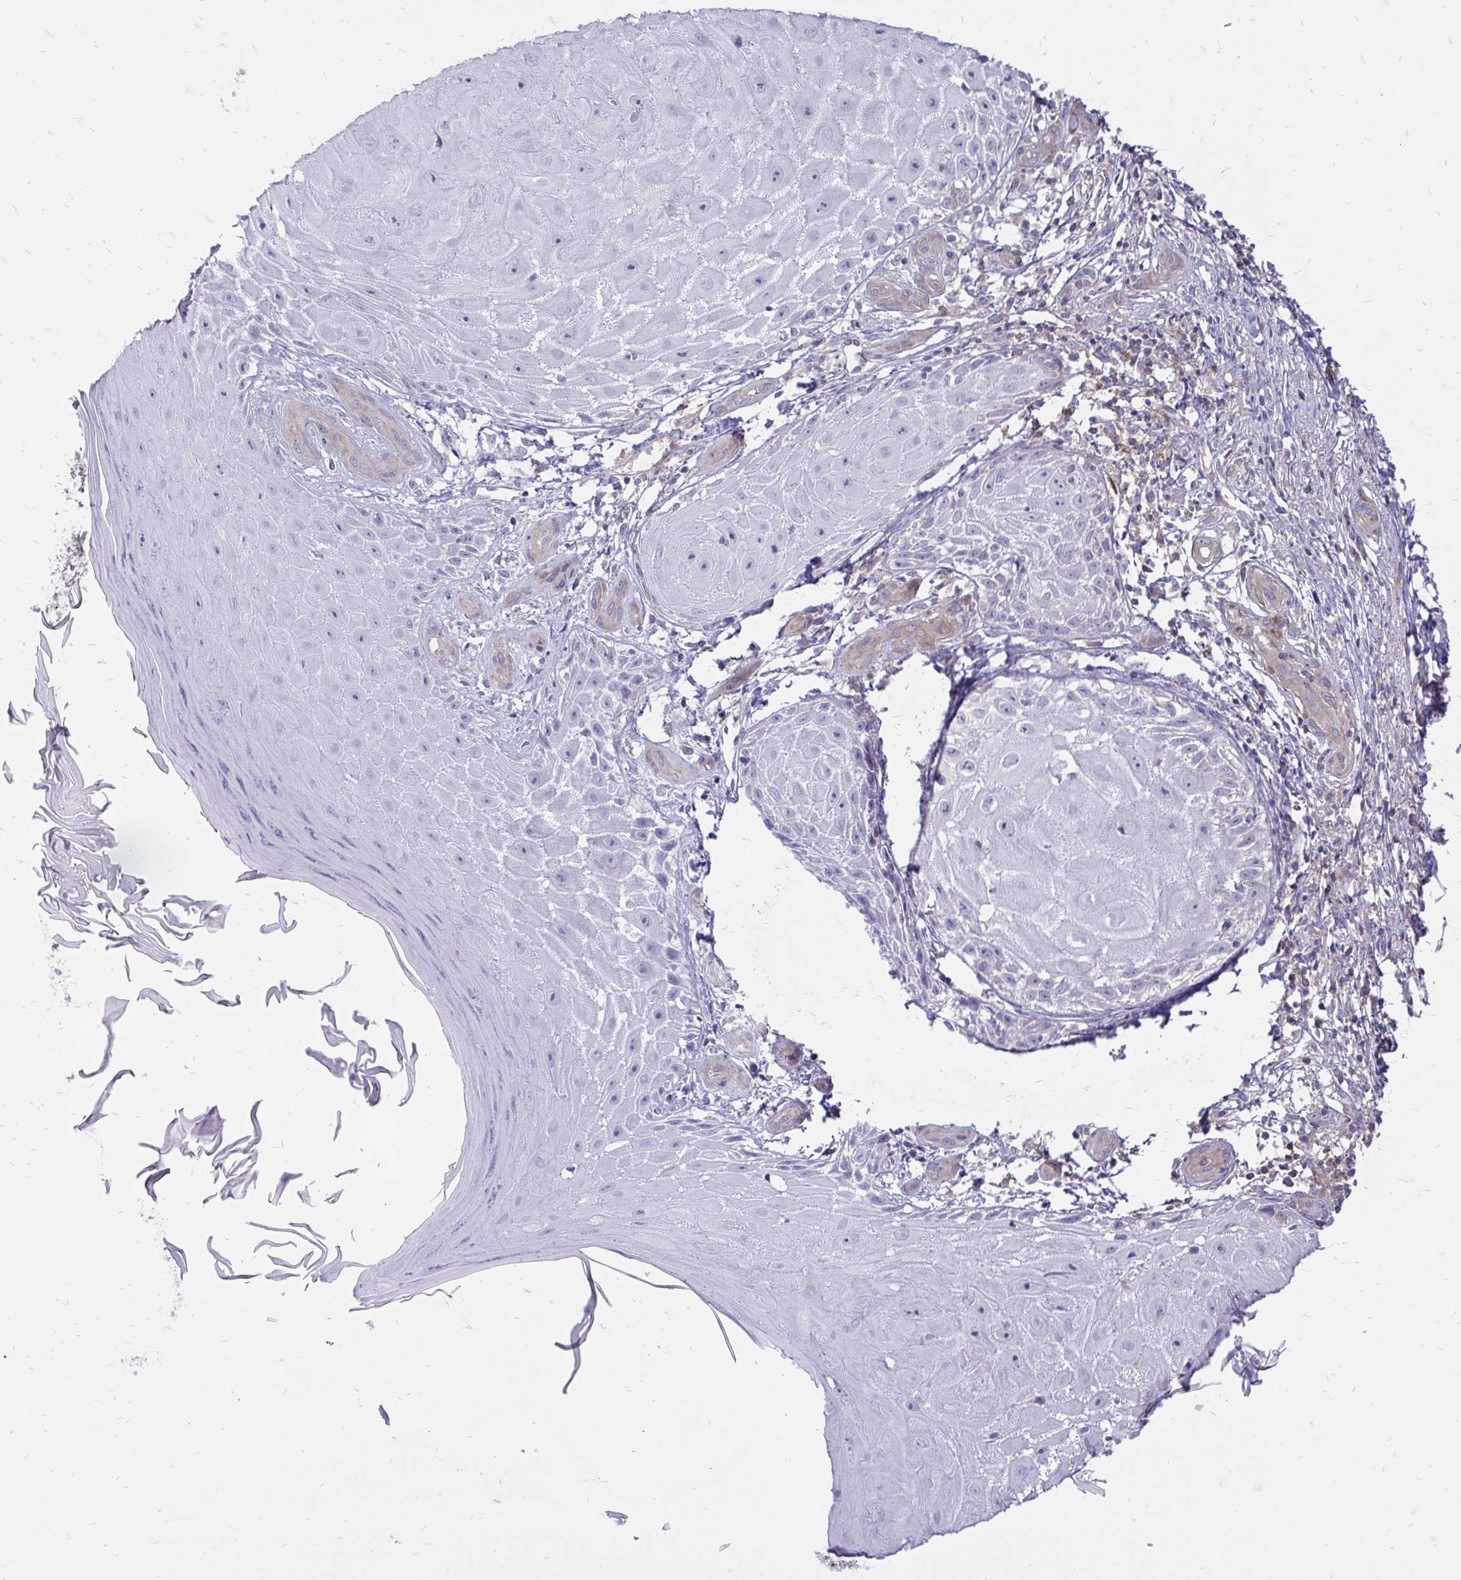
{"staining": {"intensity": "negative", "quantity": "none", "location": "none"}, "tissue": "skin cancer", "cell_type": "Tumor cells", "image_type": "cancer", "snomed": [{"axis": "morphology", "description": "Squamous cell carcinoma, NOS"}, {"axis": "topography", "description": "Skin"}], "caption": "This is a micrograph of immunohistochemistry (IHC) staining of skin cancer (squamous cell carcinoma), which shows no expression in tumor cells.", "gene": "ASAP1", "patient": {"sex": "female", "age": 77}}